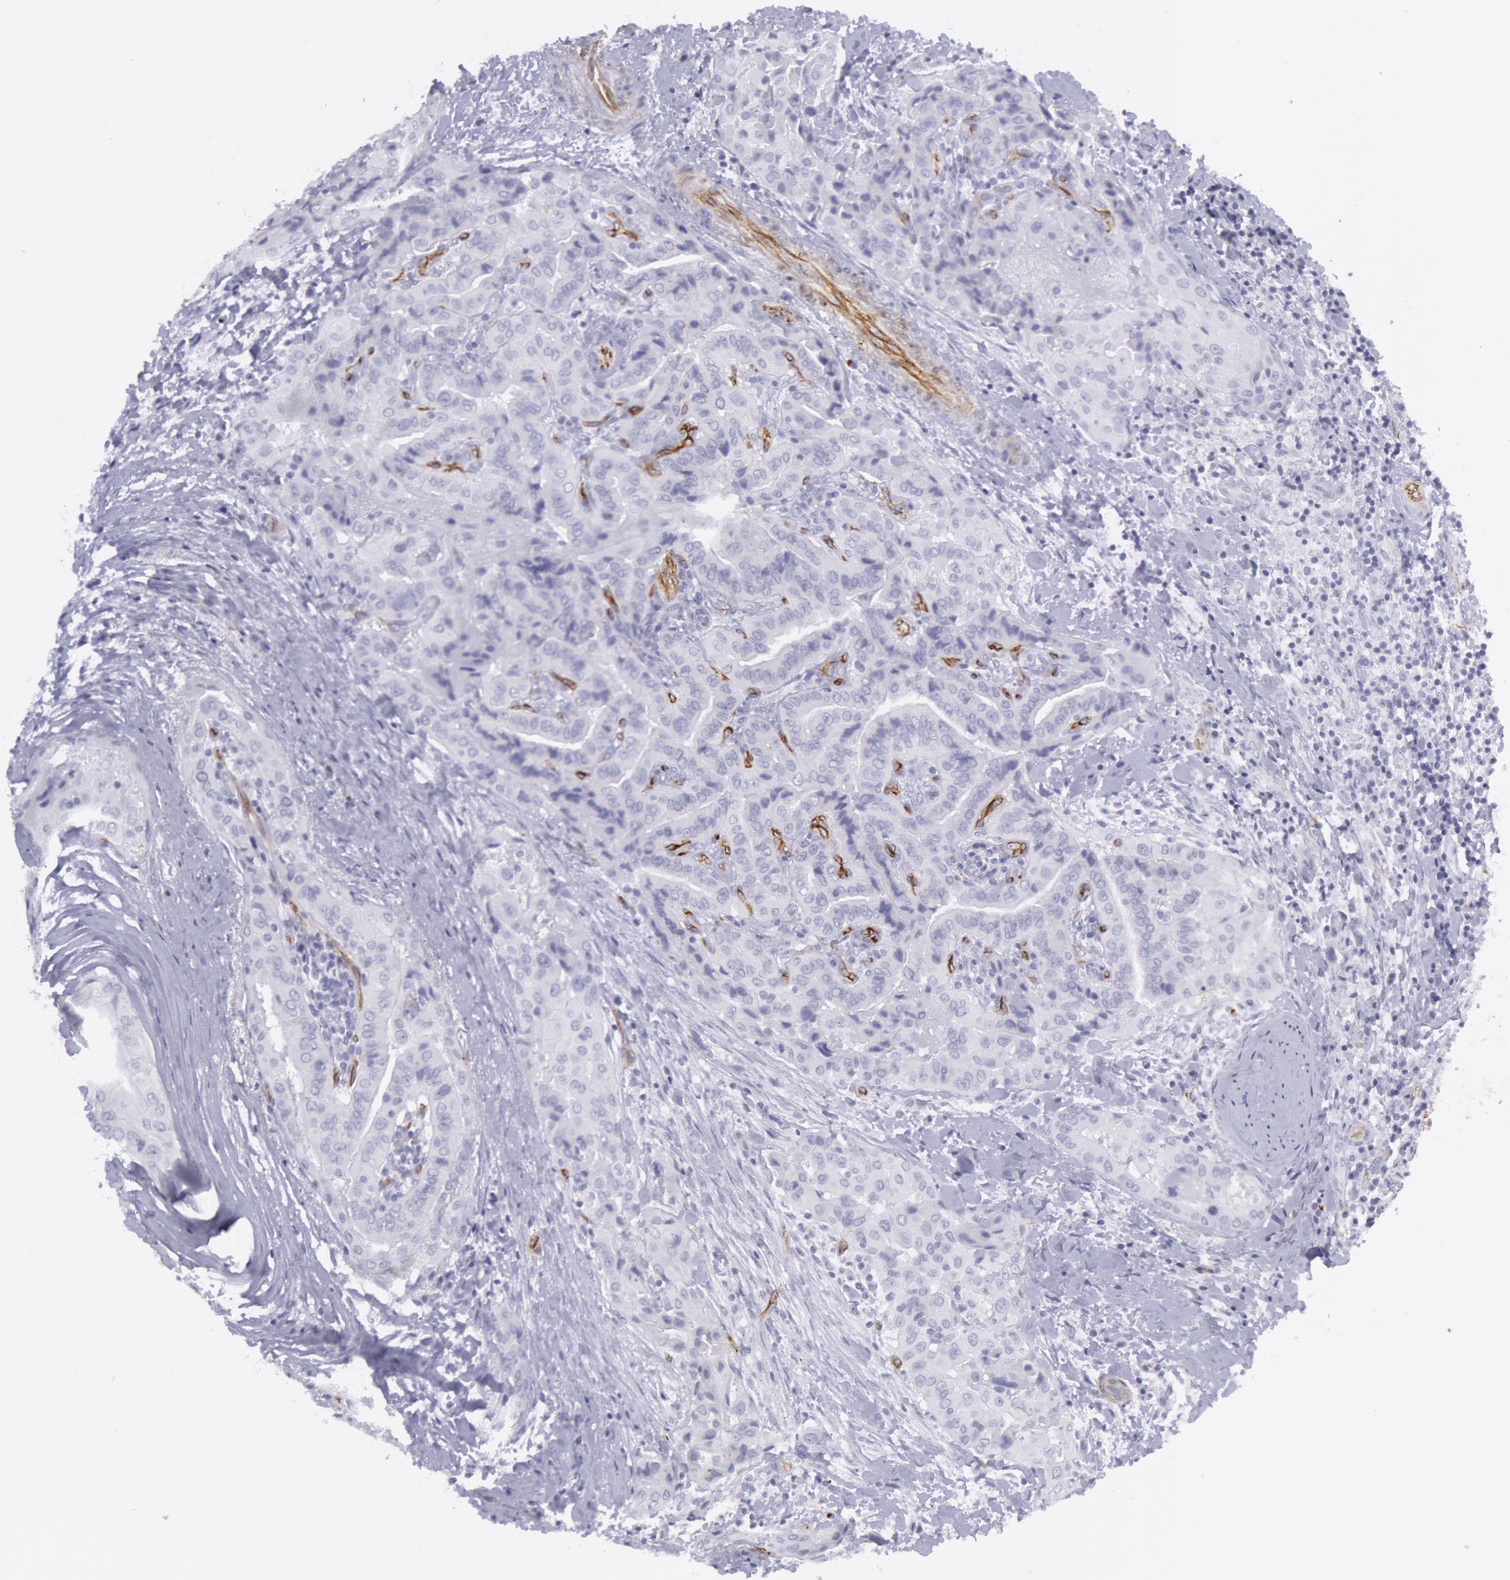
{"staining": {"intensity": "negative", "quantity": "none", "location": "none"}, "tissue": "thyroid cancer", "cell_type": "Tumor cells", "image_type": "cancer", "snomed": [{"axis": "morphology", "description": "Papillary adenocarcinoma, NOS"}, {"axis": "topography", "description": "Thyroid gland"}], "caption": "This is an immunohistochemistry histopathology image of human thyroid cancer. There is no staining in tumor cells.", "gene": "CDH13", "patient": {"sex": "female", "age": 71}}